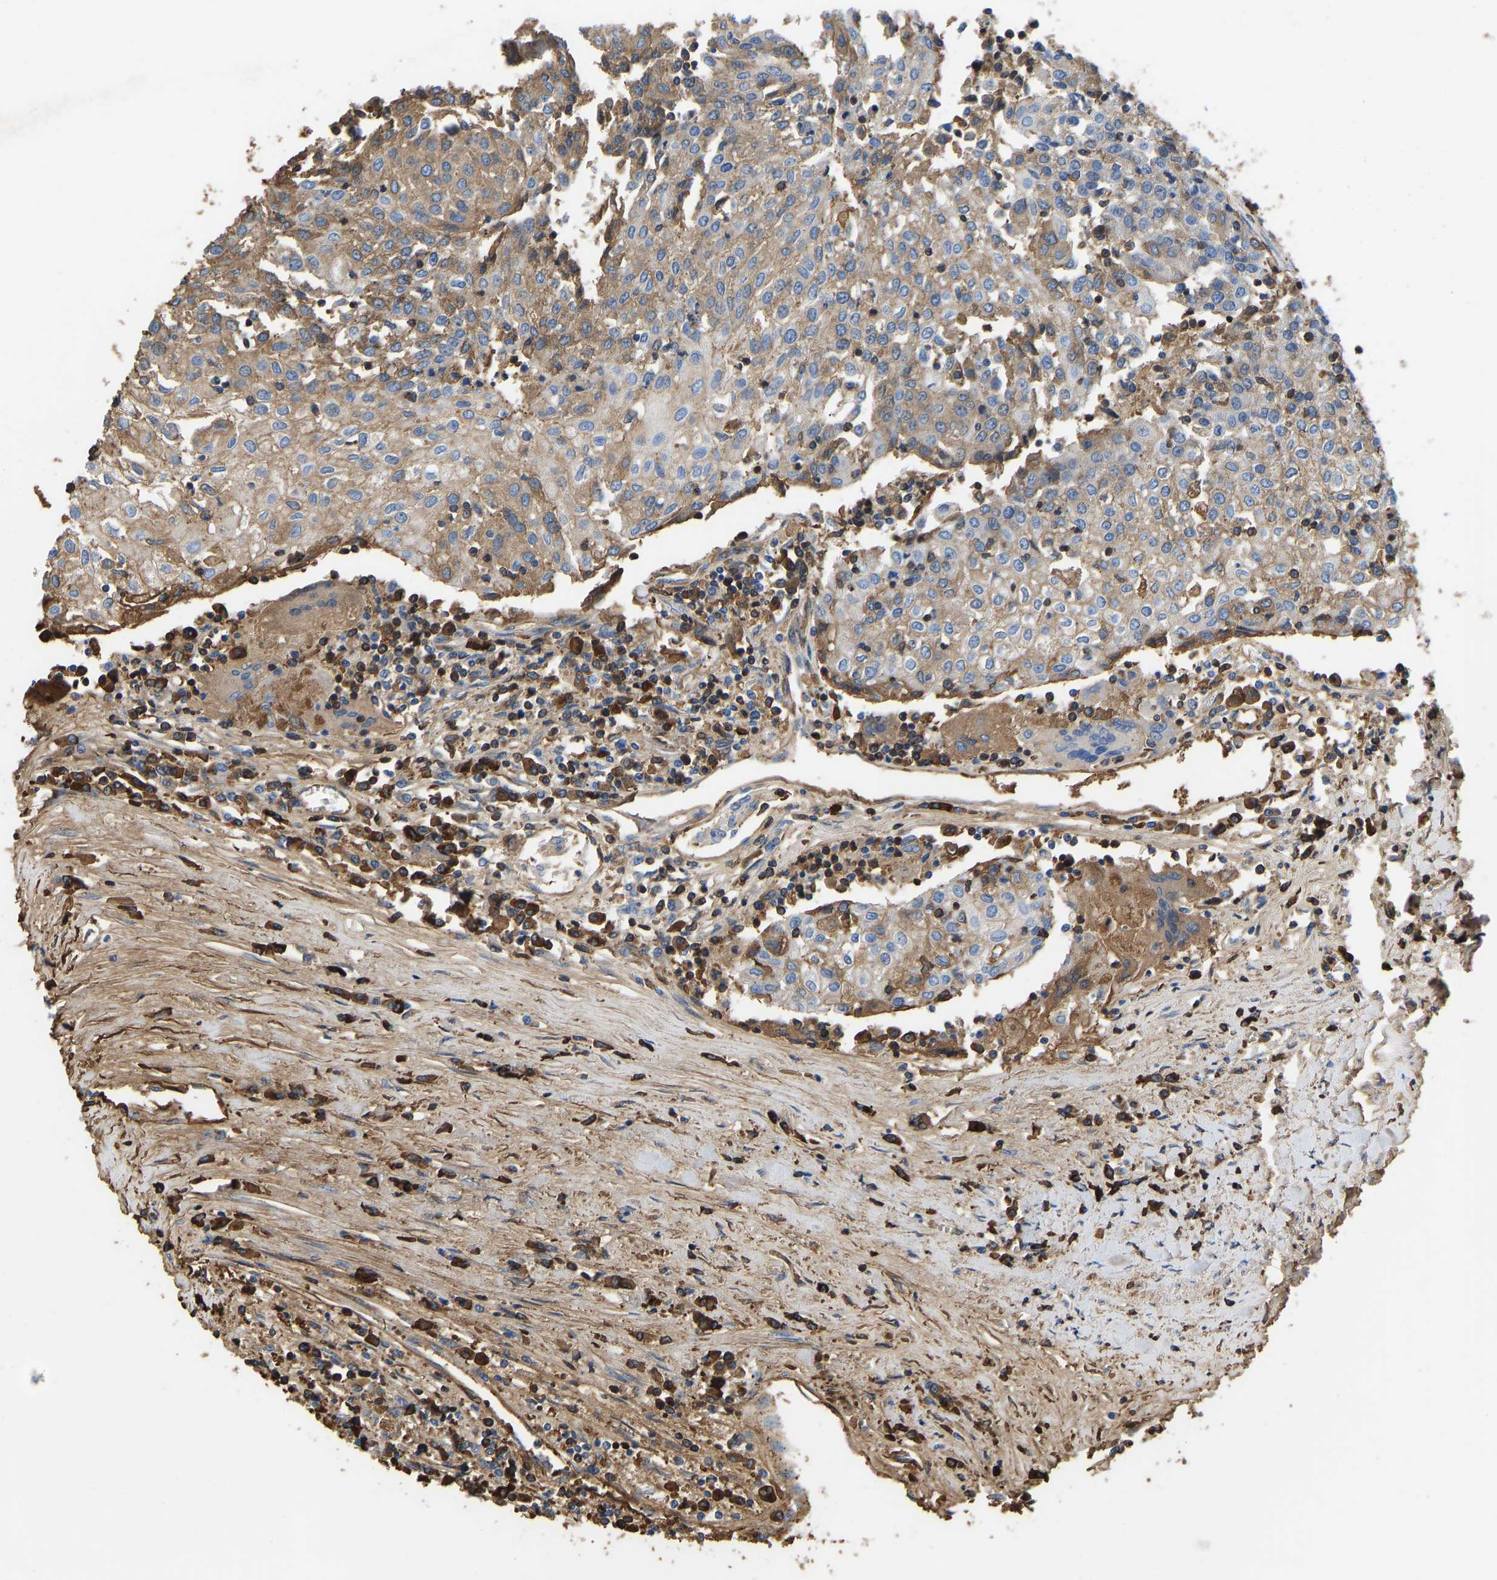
{"staining": {"intensity": "weak", "quantity": ">75%", "location": "cytoplasmic/membranous"}, "tissue": "urothelial cancer", "cell_type": "Tumor cells", "image_type": "cancer", "snomed": [{"axis": "morphology", "description": "Urothelial carcinoma, High grade"}, {"axis": "topography", "description": "Urinary bladder"}], "caption": "Protein expression by immunohistochemistry (IHC) exhibits weak cytoplasmic/membranous positivity in approximately >75% of tumor cells in high-grade urothelial carcinoma.", "gene": "HSPG2", "patient": {"sex": "female", "age": 85}}